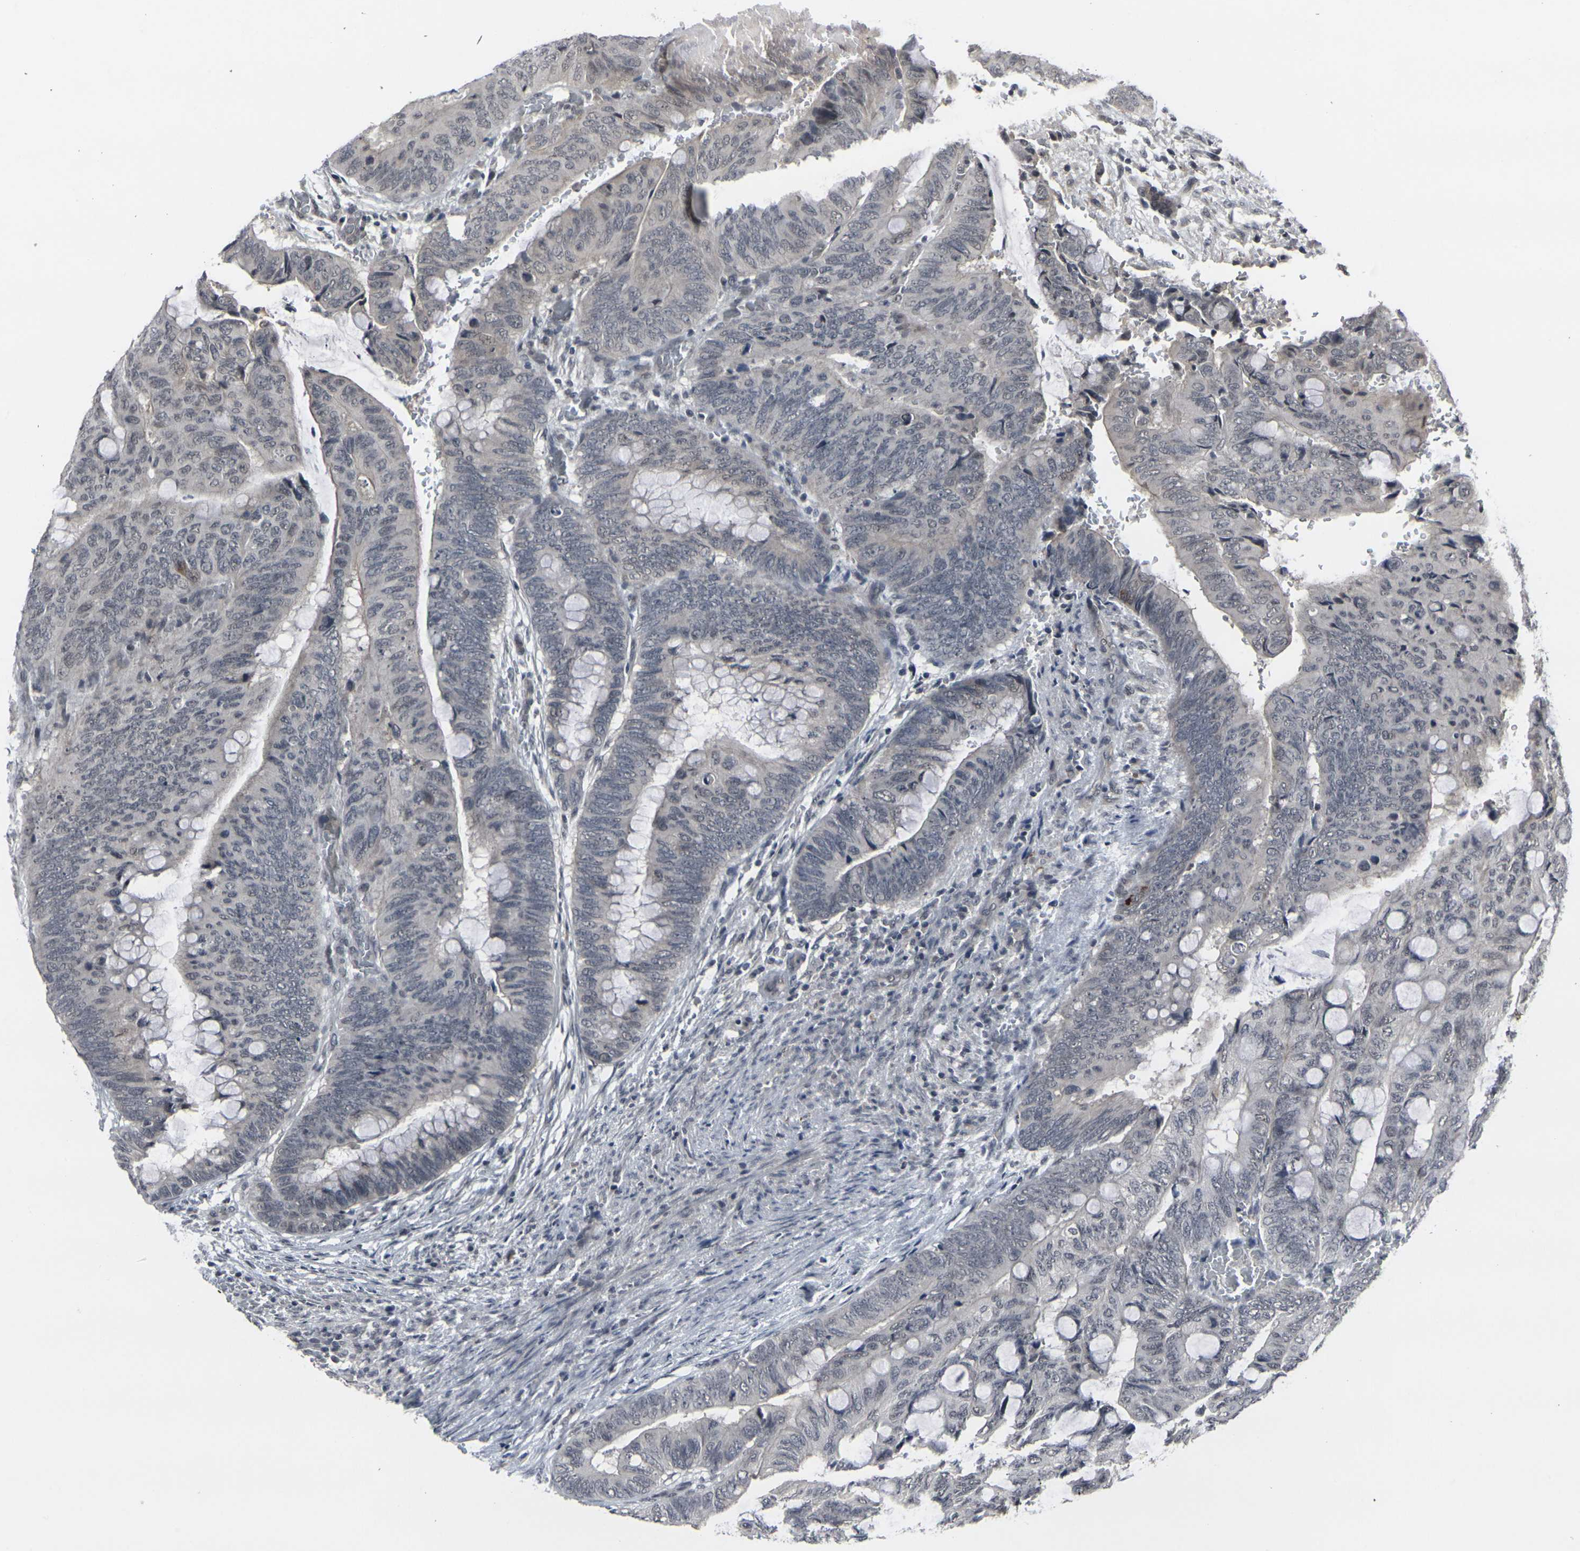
{"staining": {"intensity": "negative", "quantity": "none", "location": "none"}, "tissue": "colorectal cancer", "cell_type": "Tumor cells", "image_type": "cancer", "snomed": [{"axis": "morphology", "description": "Normal tissue, NOS"}, {"axis": "morphology", "description": "Adenocarcinoma, NOS"}, {"axis": "topography", "description": "Rectum"}, {"axis": "topography", "description": "Peripheral nerve tissue"}], "caption": "Immunohistochemical staining of colorectal adenocarcinoma shows no significant positivity in tumor cells.", "gene": "GPR19", "patient": {"sex": "male", "age": 92}}